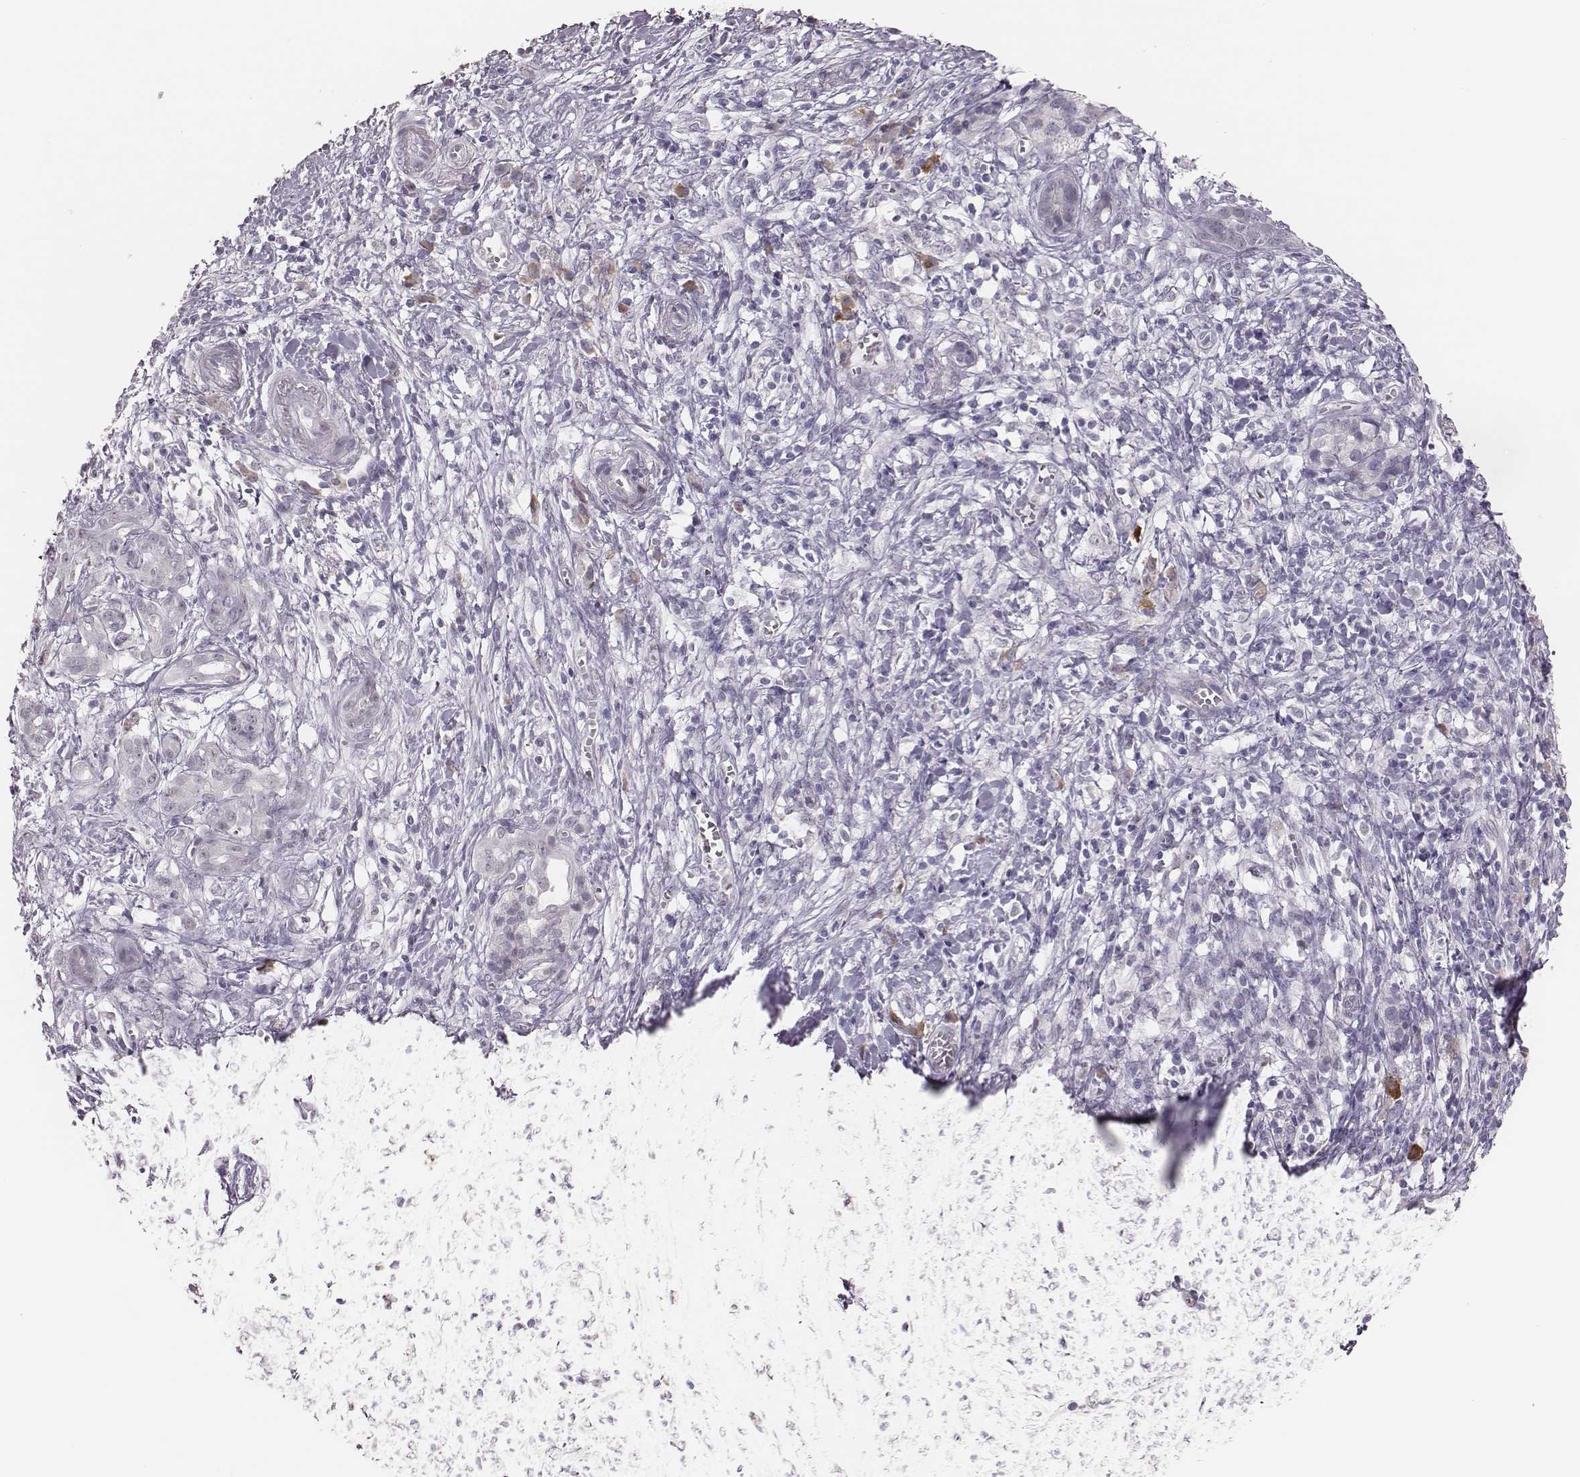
{"staining": {"intensity": "moderate", "quantity": "<25%", "location": "cytoplasmic/membranous,nuclear"}, "tissue": "pancreatic cancer", "cell_type": "Tumor cells", "image_type": "cancer", "snomed": [{"axis": "morphology", "description": "Adenocarcinoma, NOS"}, {"axis": "topography", "description": "Pancreas"}], "caption": "Pancreatic cancer stained for a protein exhibits moderate cytoplasmic/membranous and nuclear positivity in tumor cells.", "gene": "PBK", "patient": {"sex": "male", "age": 61}}